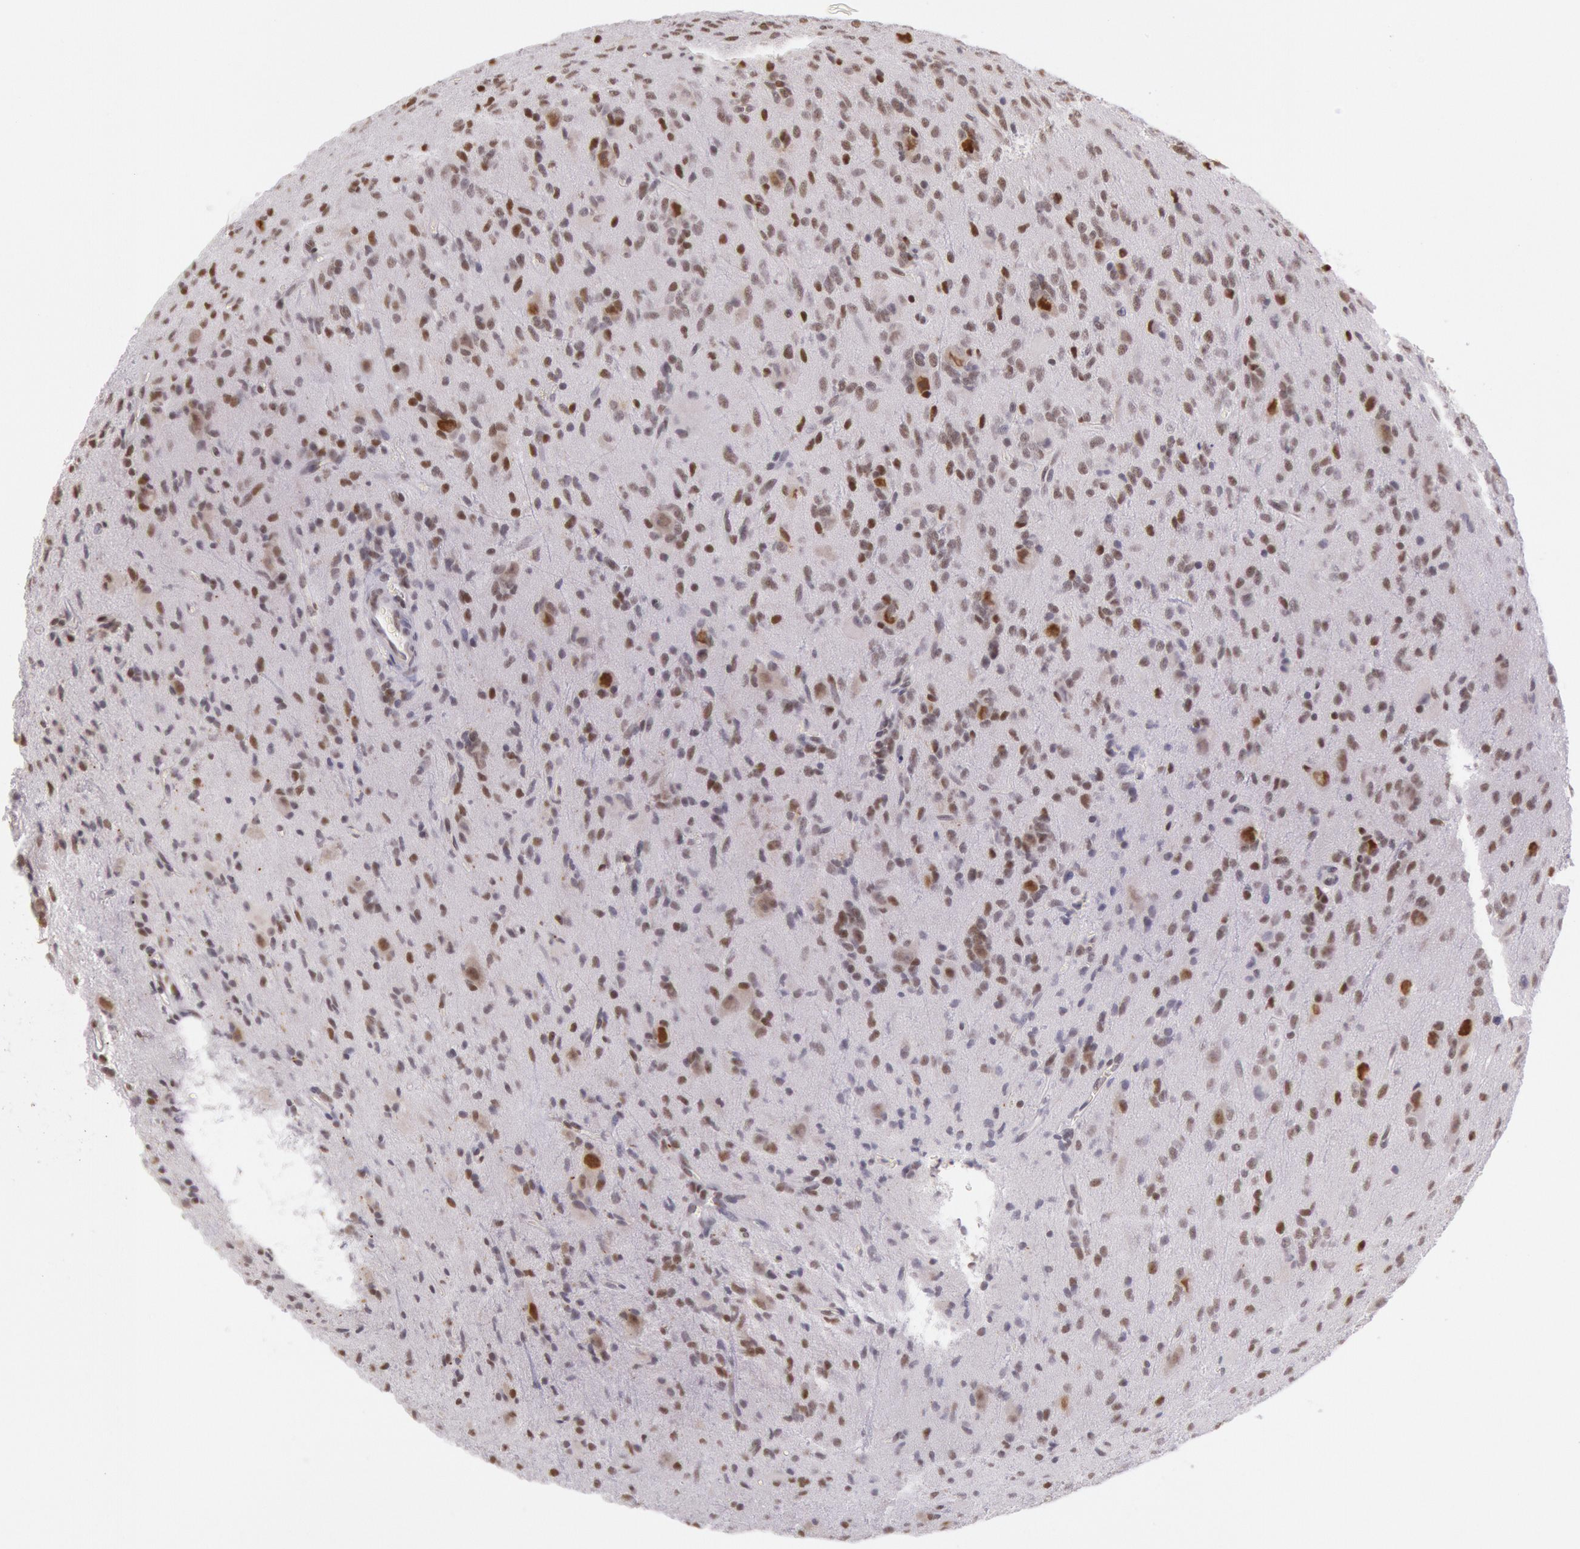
{"staining": {"intensity": "moderate", "quantity": ">75%", "location": "nuclear"}, "tissue": "glioma", "cell_type": "Tumor cells", "image_type": "cancer", "snomed": [{"axis": "morphology", "description": "Glioma, malignant, Low grade"}, {"axis": "topography", "description": "Brain"}], "caption": "This image demonstrates immunohistochemistry staining of malignant glioma (low-grade), with medium moderate nuclear staining in about >75% of tumor cells.", "gene": "ESS2", "patient": {"sex": "female", "age": 15}}